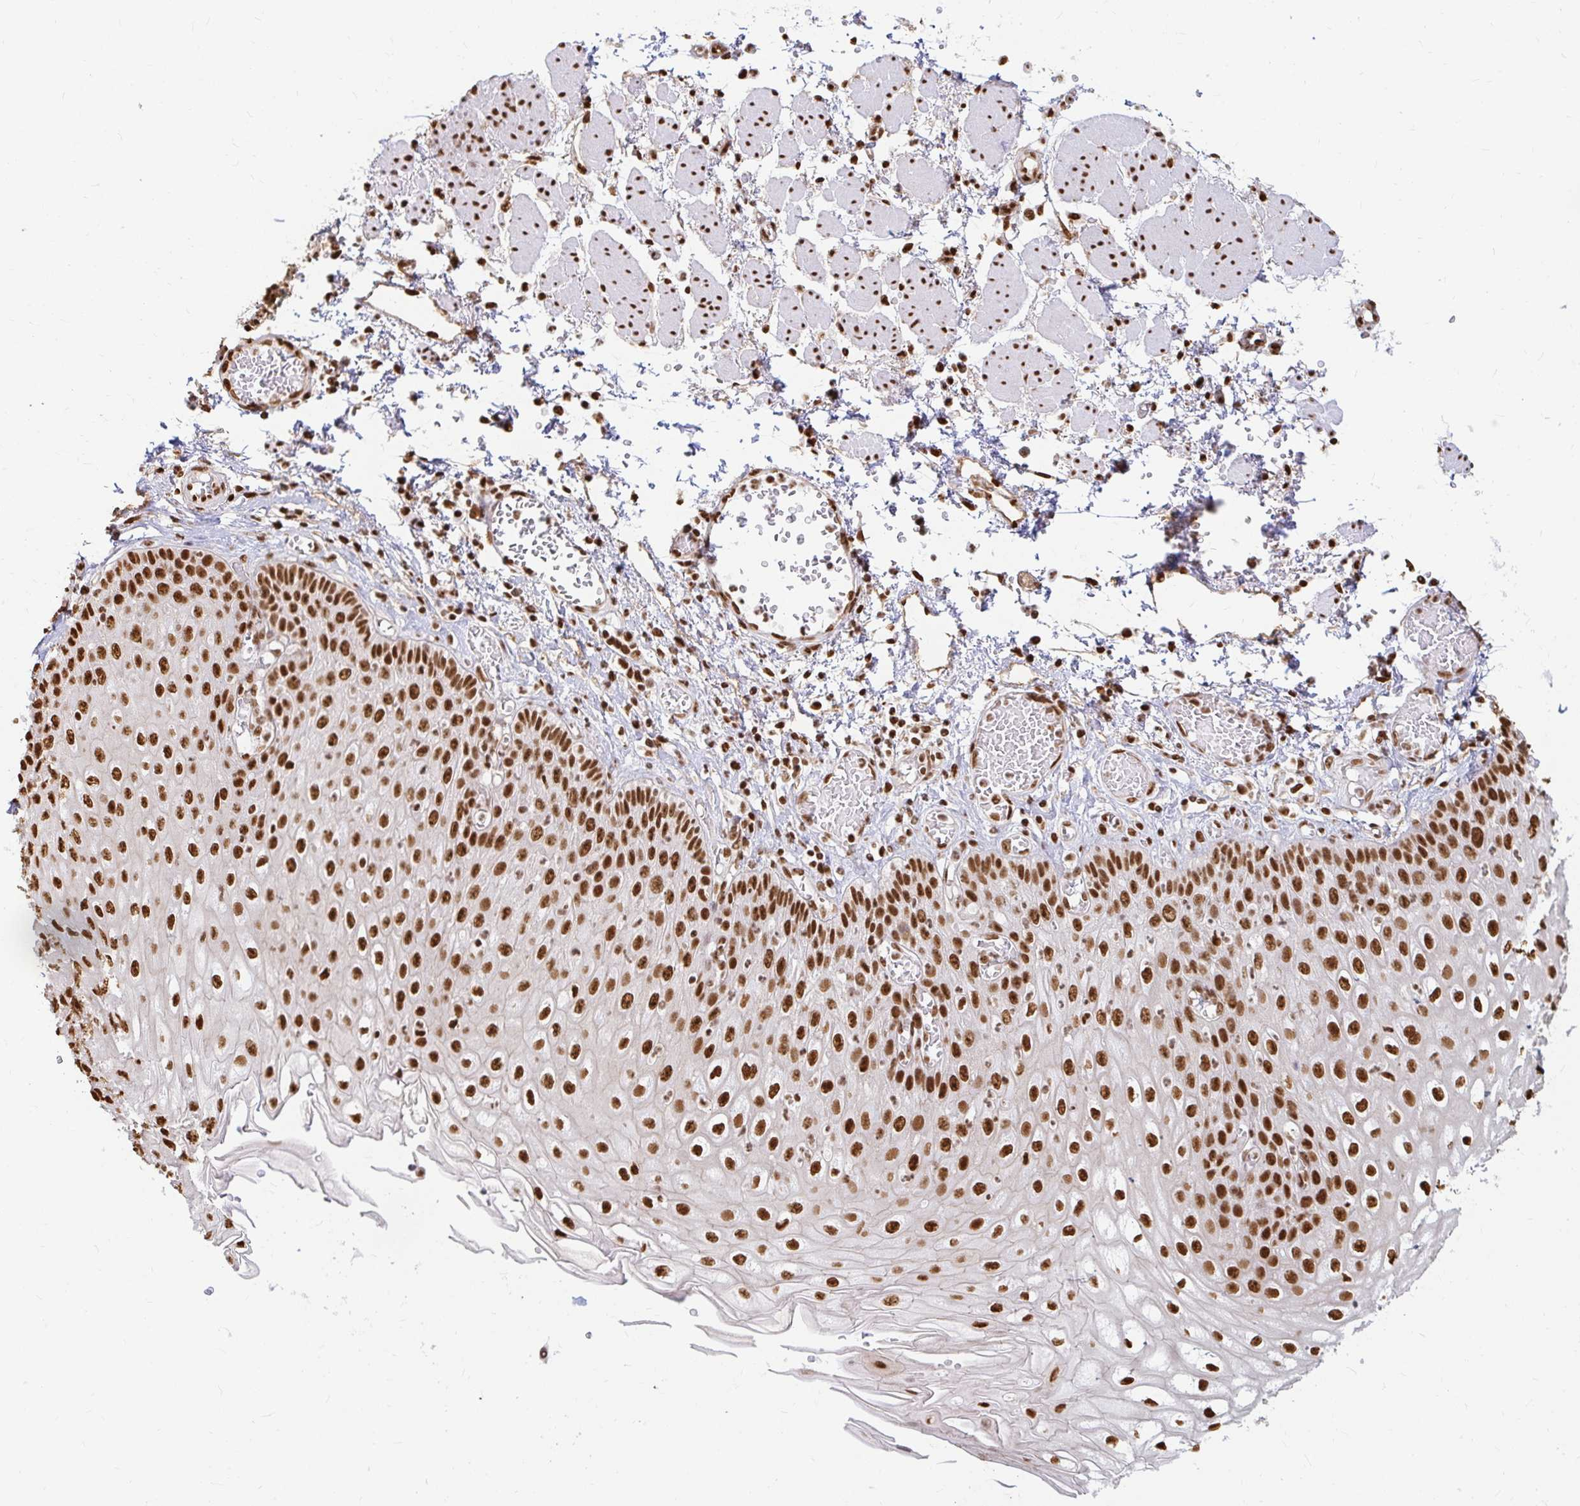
{"staining": {"intensity": "strong", "quantity": ">75%", "location": "nuclear"}, "tissue": "esophagus", "cell_type": "Squamous epithelial cells", "image_type": "normal", "snomed": [{"axis": "morphology", "description": "Normal tissue, NOS"}, {"axis": "morphology", "description": "Adenocarcinoma, NOS"}, {"axis": "topography", "description": "Esophagus"}], "caption": "The photomicrograph shows staining of unremarkable esophagus, revealing strong nuclear protein expression (brown color) within squamous epithelial cells. (DAB = brown stain, brightfield microscopy at high magnification).", "gene": "HNRNPU", "patient": {"sex": "male", "age": 81}}